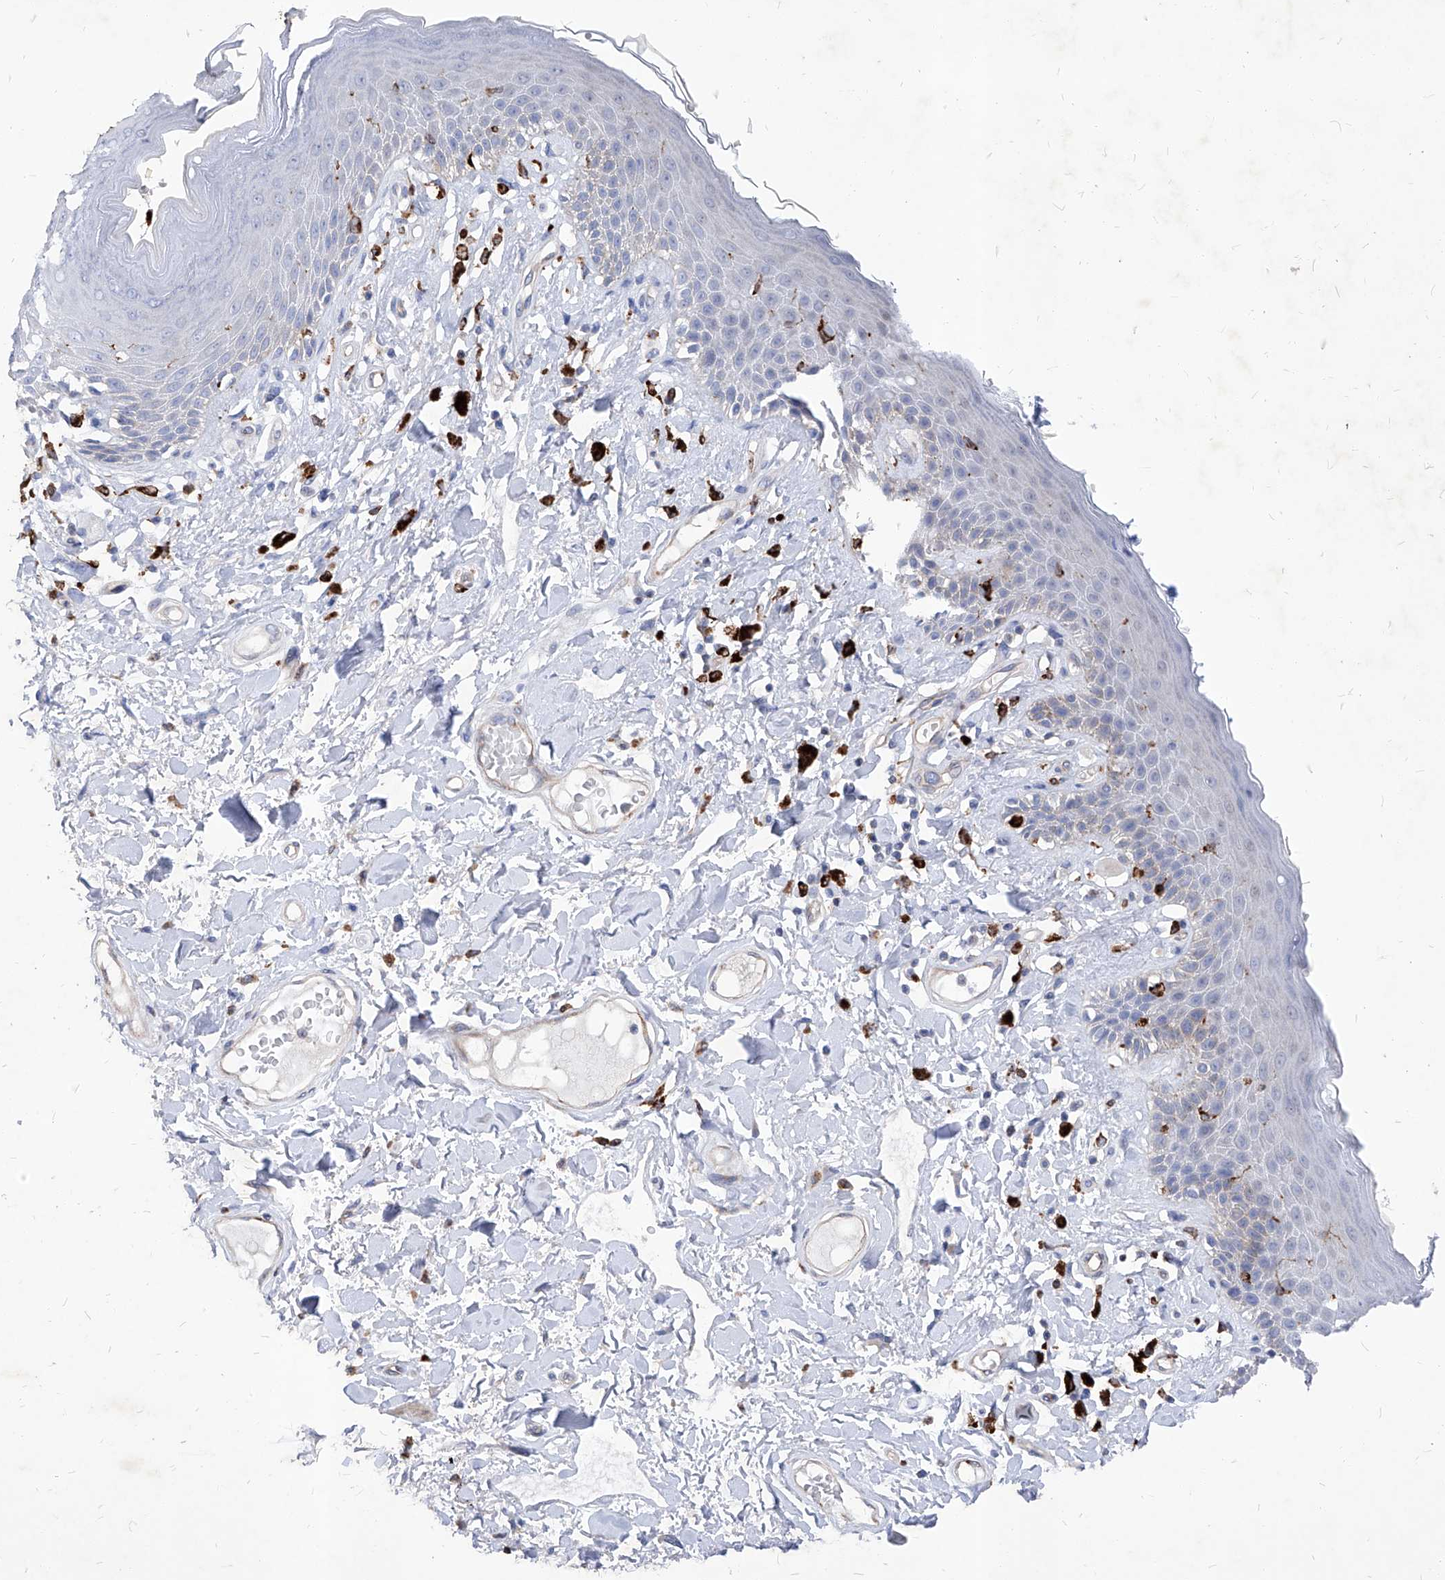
{"staining": {"intensity": "weak", "quantity": "<25%", "location": "cytoplasmic/membranous"}, "tissue": "skin", "cell_type": "Epidermal cells", "image_type": "normal", "snomed": [{"axis": "morphology", "description": "Normal tissue, NOS"}, {"axis": "topography", "description": "Anal"}], "caption": "Immunohistochemical staining of benign human skin reveals no significant positivity in epidermal cells.", "gene": "UBOX5", "patient": {"sex": "female", "age": 78}}